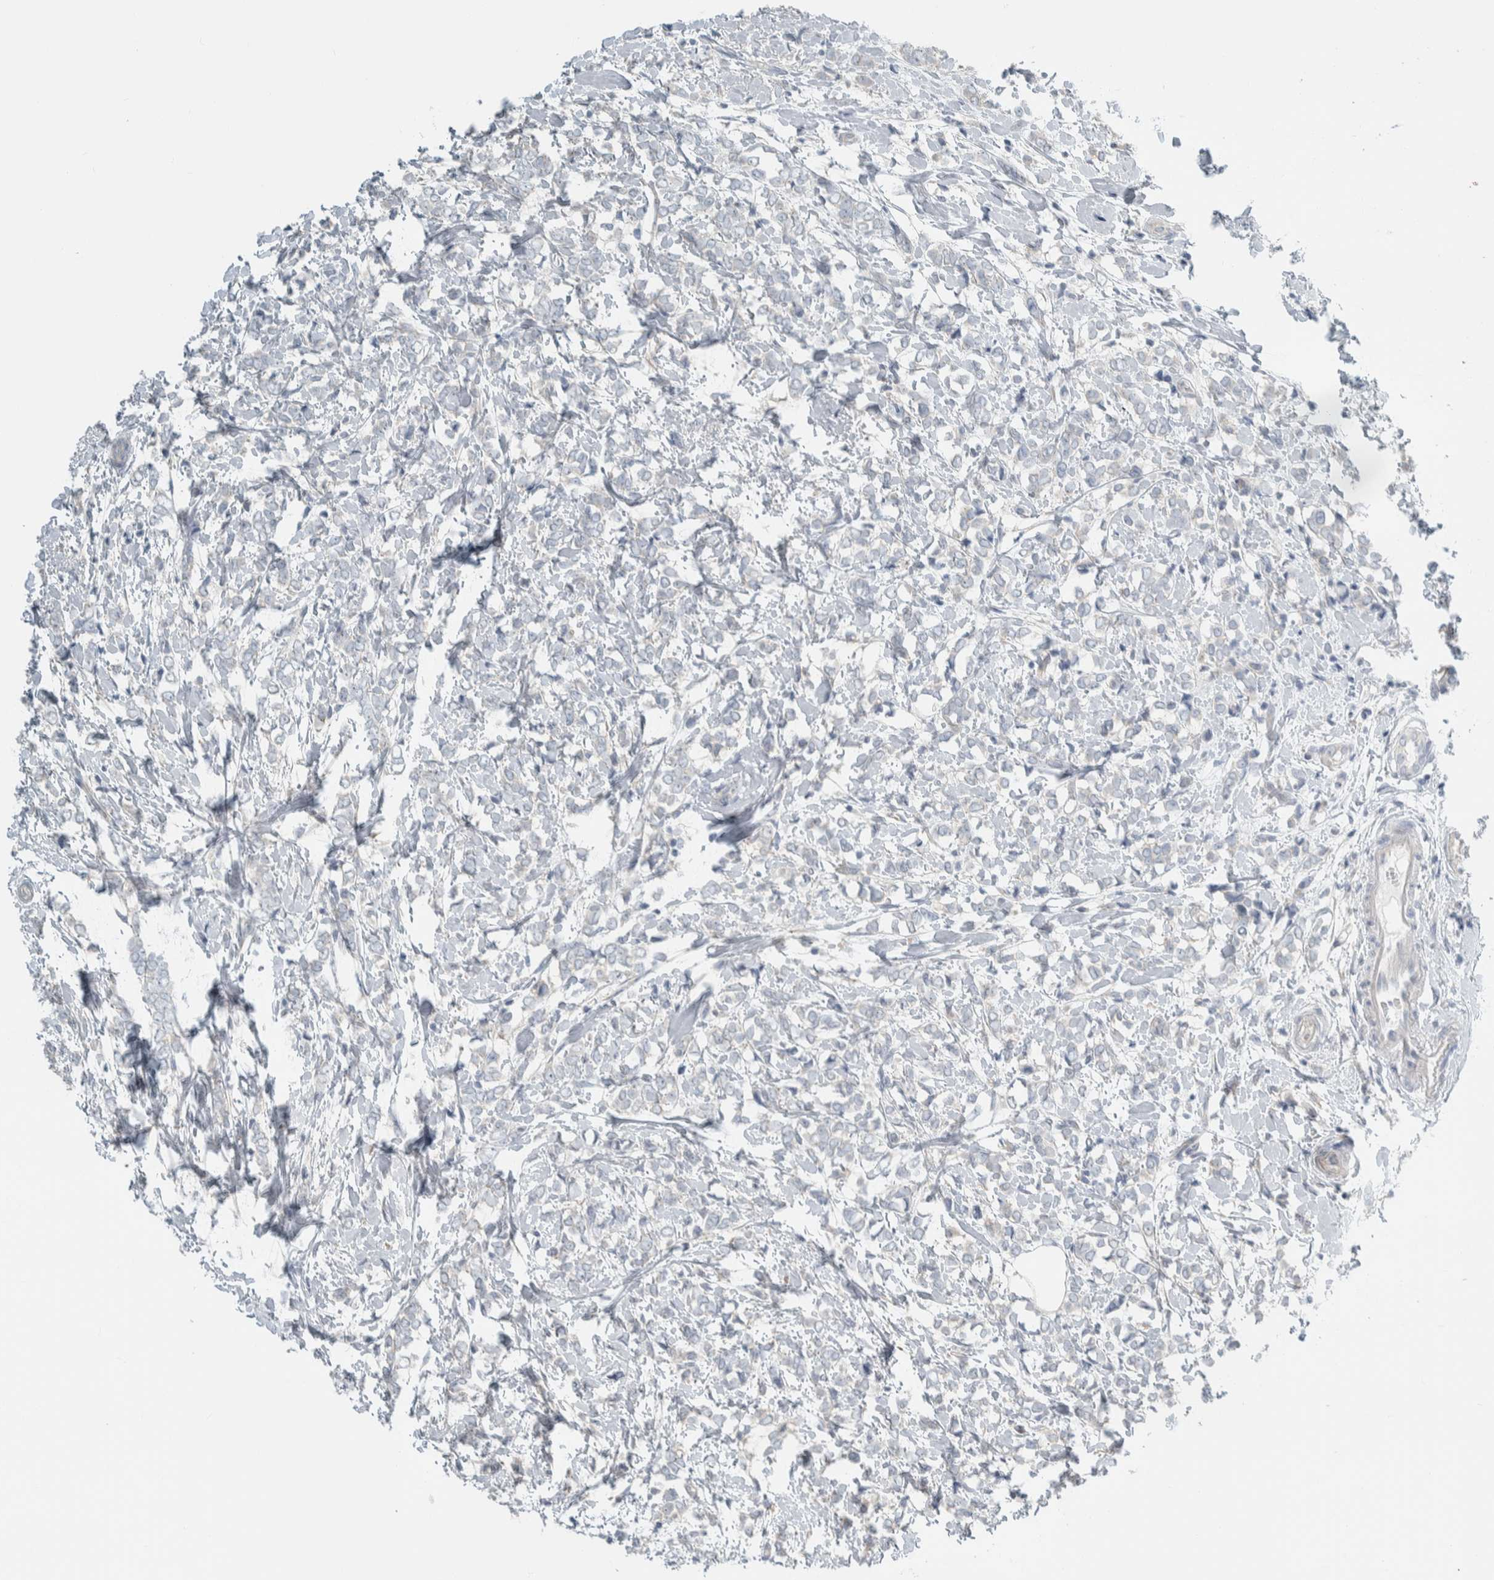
{"staining": {"intensity": "negative", "quantity": "none", "location": "none"}, "tissue": "breast cancer", "cell_type": "Tumor cells", "image_type": "cancer", "snomed": [{"axis": "morphology", "description": "Normal tissue, NOS"}, {"axis": "morphology", "description": "Lobular carcinoma"}, {"axis": "topography", "description": "Breast"}], "caption": "Tumor cells show no significant expression in lobular carcinoma (breast).", "gene": "HGS", "patient": {"sex": "female", "age": 47}}